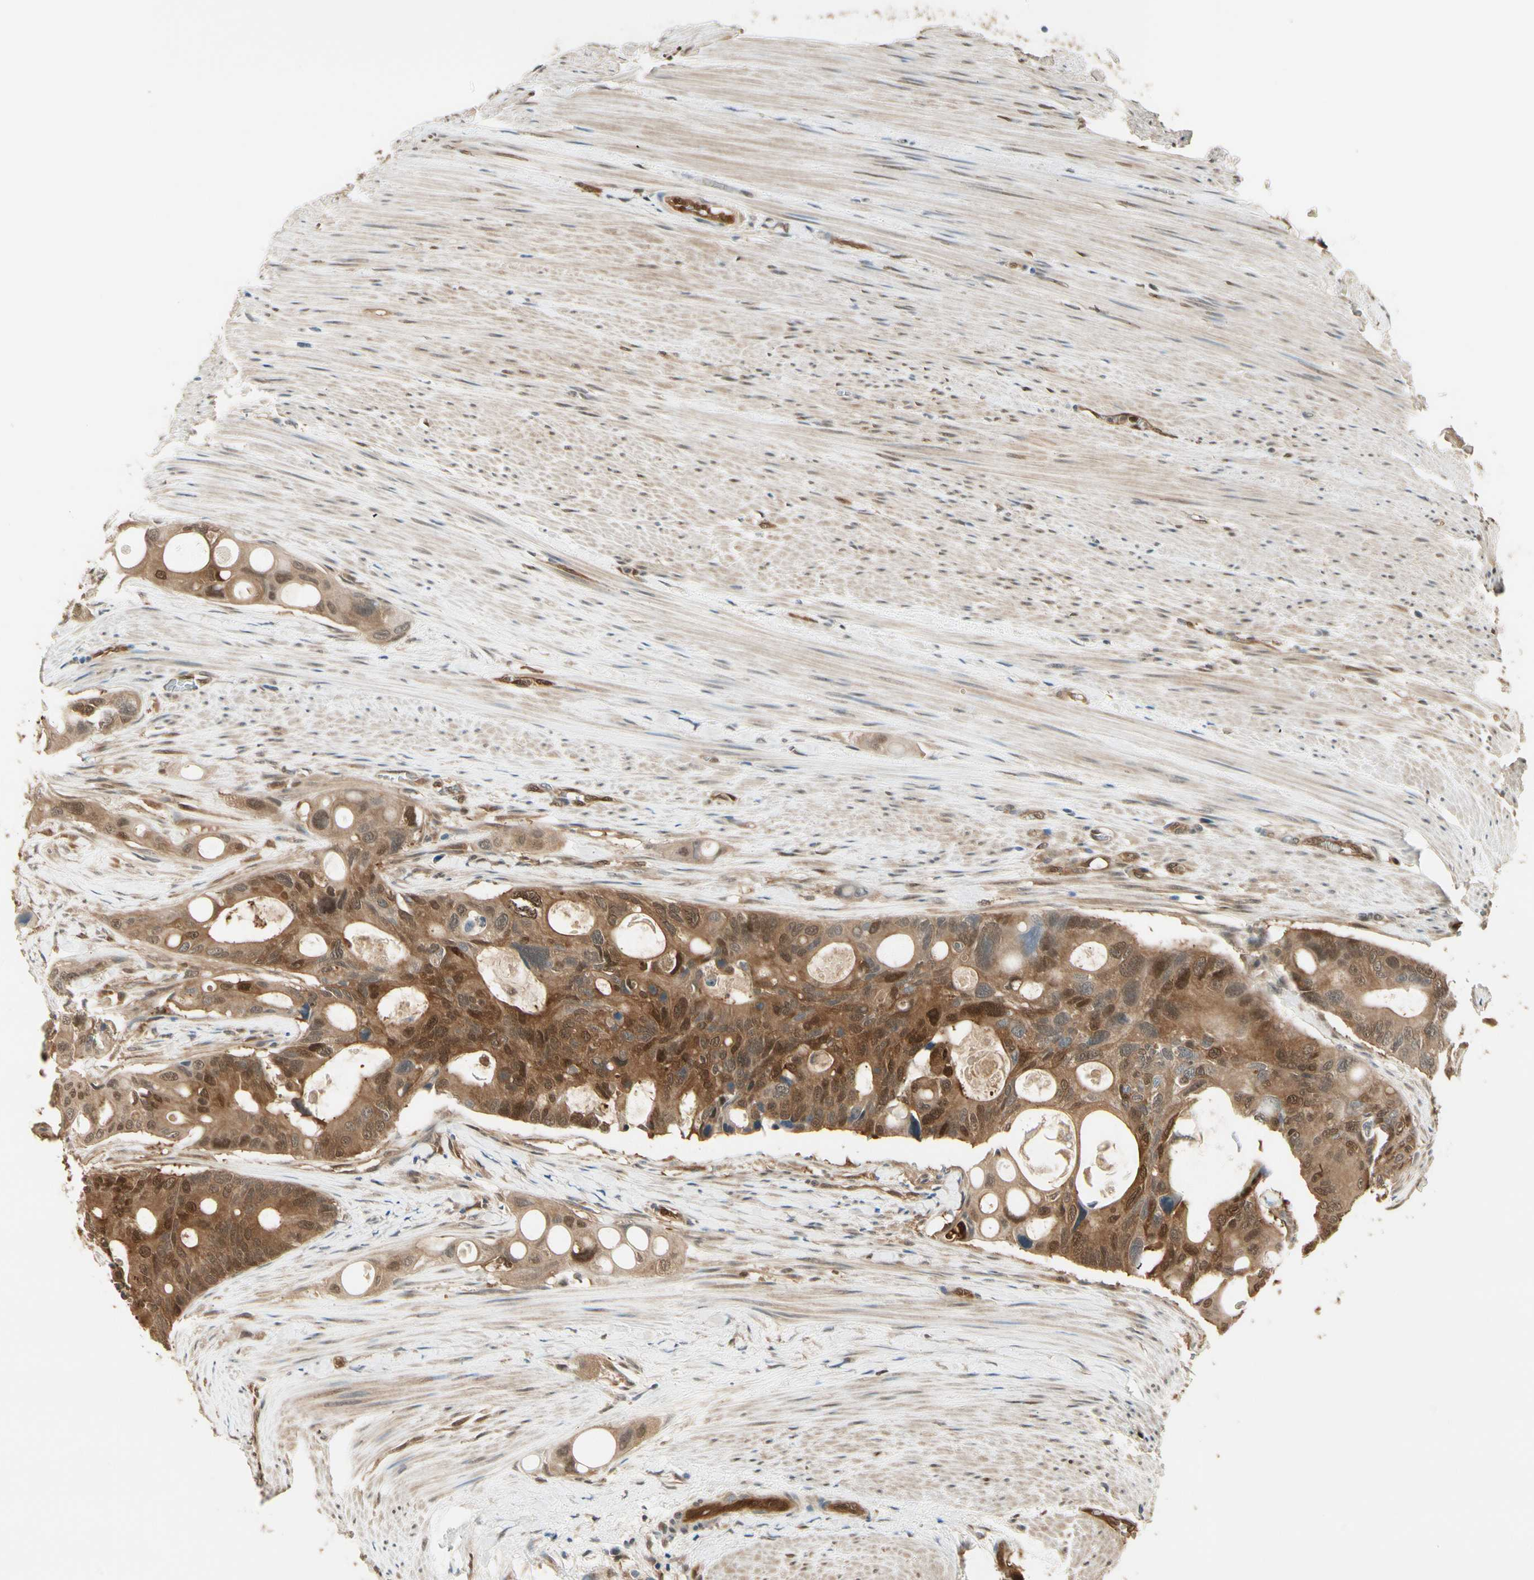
{"staining": {"intensity": "strong", "quantity": ">75%", "location": "cytoplasmic/membranous,nuclear"}, "tissue": "colorectal cancer", "cell_type": "Tumor cells", "image_type": "cancer", "snomed": [{"axis": "morphology", "description": "Adenocarcinoma, NOS"}, {"axis": "topography", "description": "Colon"}], "caption": "A brown stain shows strong cytoplasmic/membranous and nuclear staining of a protein in human colorectal adenocarcinoma tumor cells.", "gene": "SERPINB6", "patient": {"sex": "female", "age": 57}}